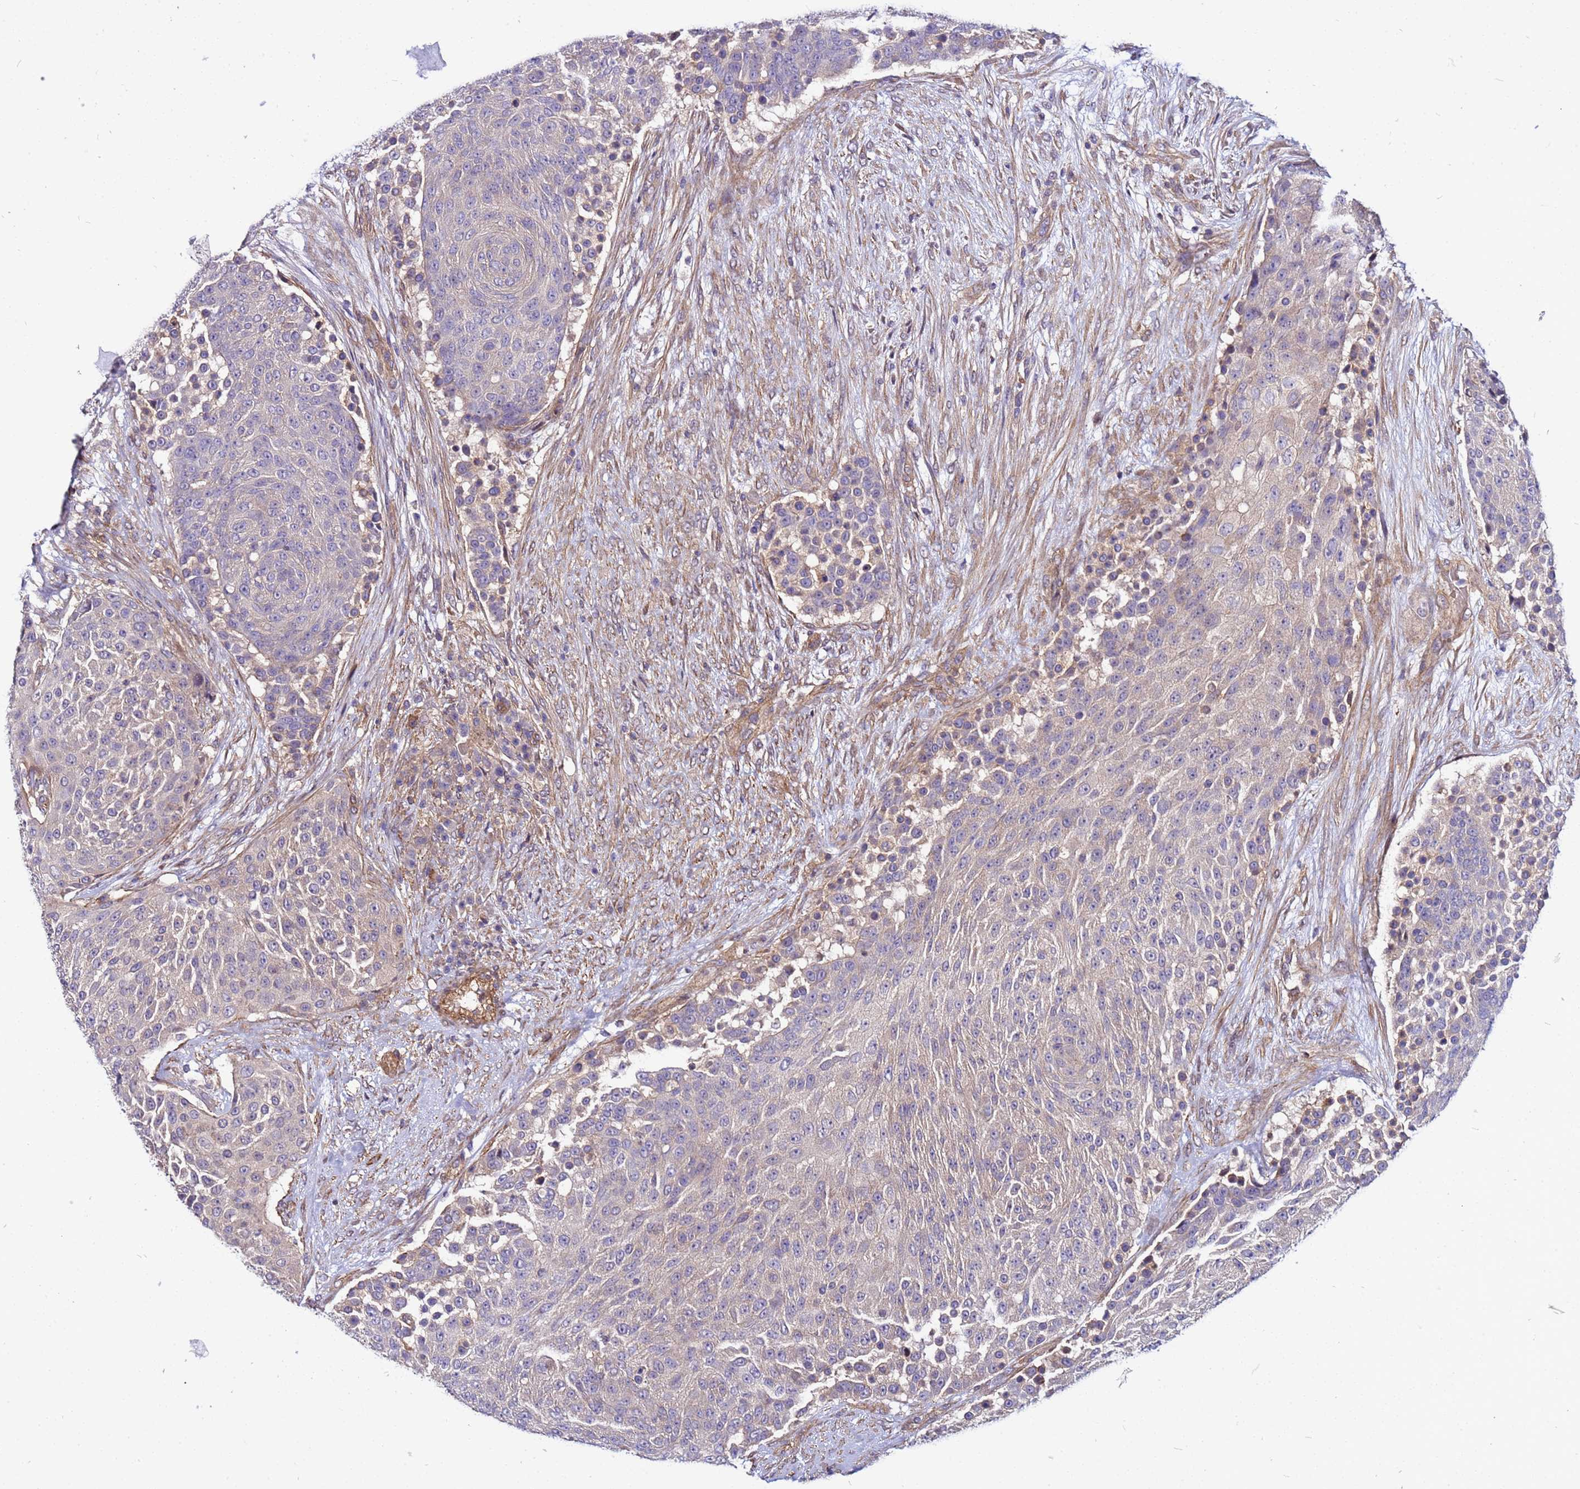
{"staining": {"intensity": "weak", "quantity": "<25%", "location": "cytoplasmic/membranous"}, "tissue": "urothelial cancer", "cell_type": "Tumor cells", "image_type": "cancer", "snomed": [{"axis": "morphology", "description": "Urothelial carcinoma, High grade"}, {"axis": "topography", "description": "Urinary bladder"}], "caption": "The IHC image has no significant staining in tumor cells of urothelial carcinoma (high-grade) tissue.", "gene": "STK38", "patient": {"sex": "female", "age": 63}}